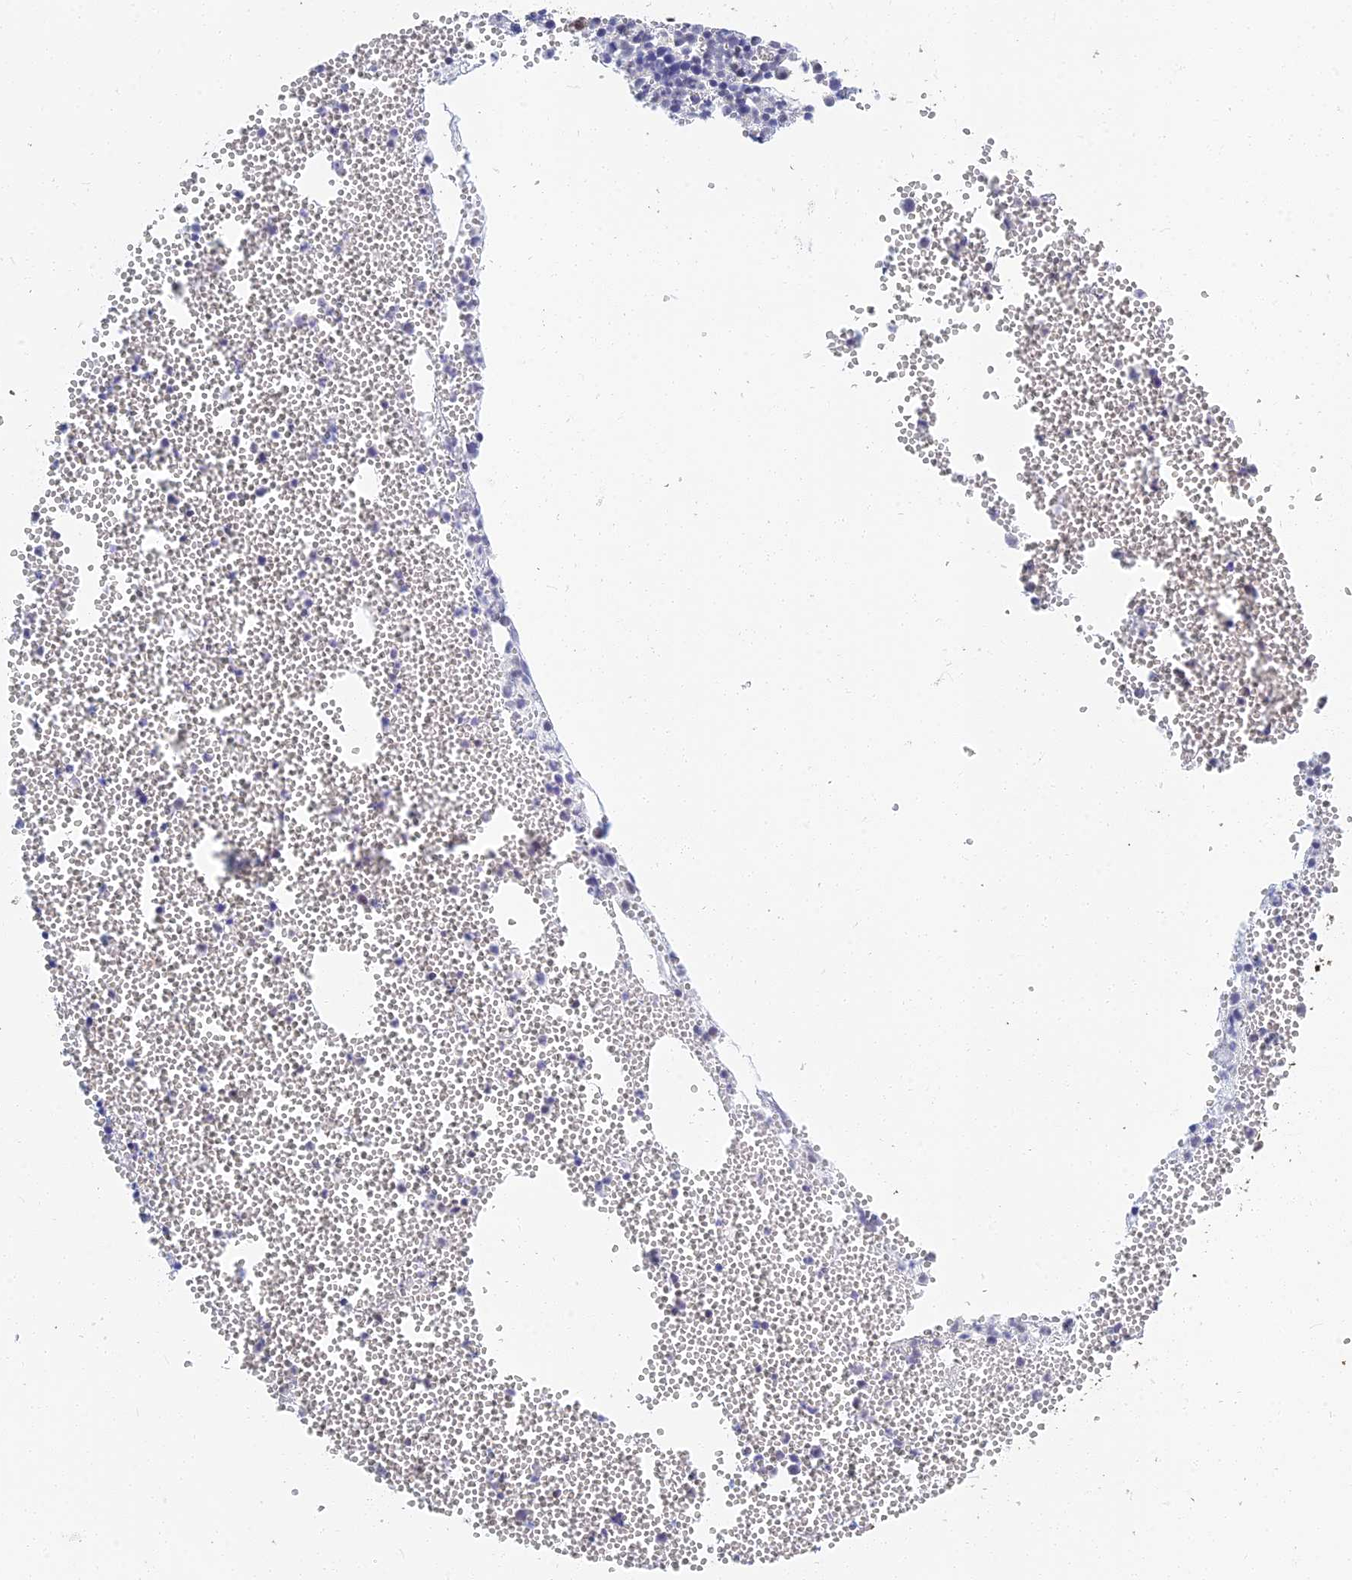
{"staining": {"intensity": "moderate", "quantity": "<25%", "location": "cytoplasmic/membranous"}, "tissue": "bone marrow", "cell_type": "Hematopoietic cells", "image_type": "normal", "snomed": [{"axis": "morphology", "description": "Normal tissue, NOS"}, {"axis": "topography", "description": "Bone marrow"}], "caption": "Immunohistochemistry (IHC) micrograph of benign bone marrow stained for a protein (brown), which reveals low levels of moderate cytoplasmic/membranous positivity in about <25% of hematopoietic cells.", "gene": "LRRN3", "patient": {"sex": "female", "age": 77}}